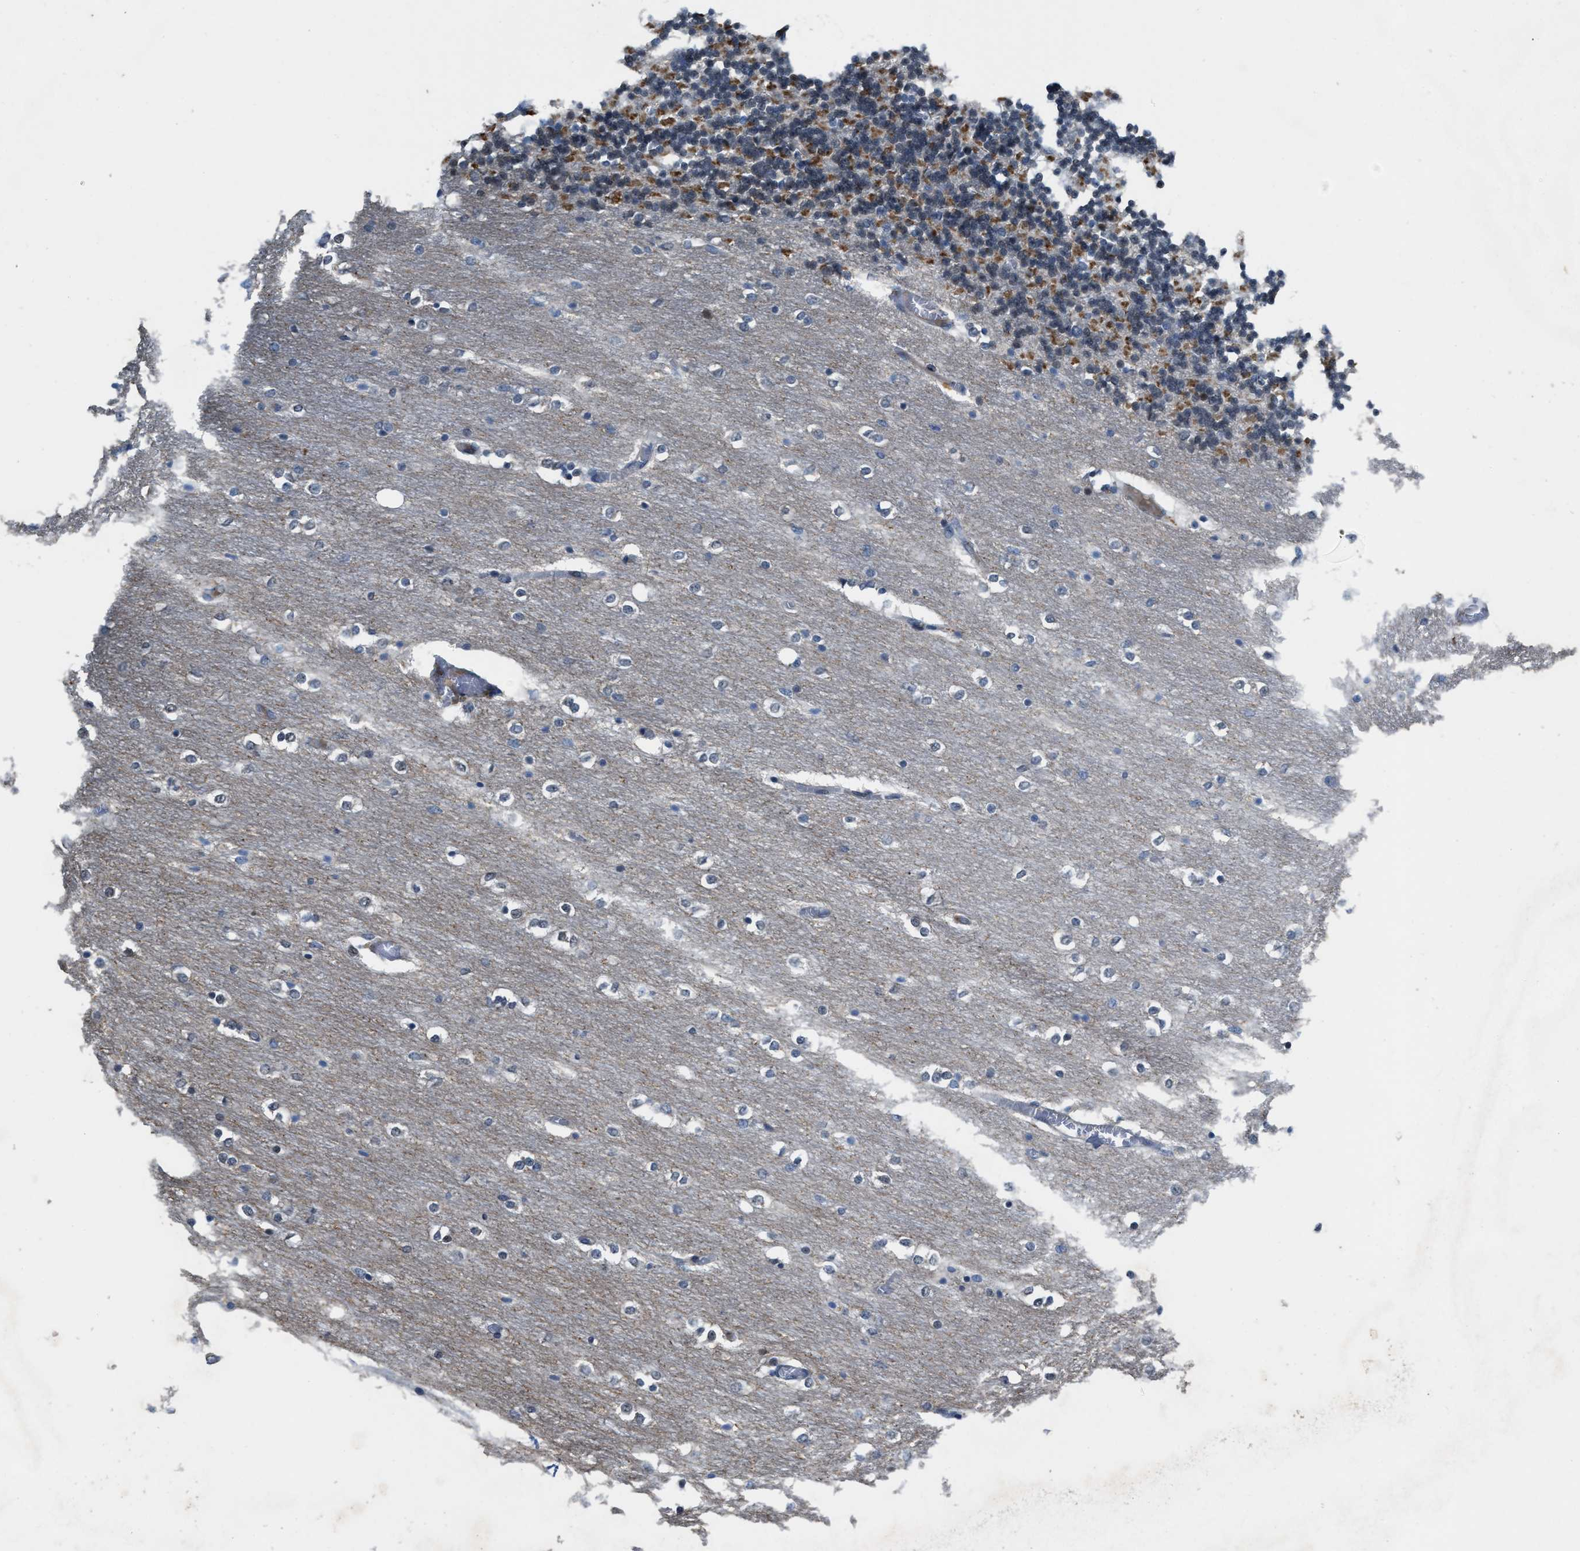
{"staining": {"intensity": "moderate", "quantity": "25%-75%", "location": "cytoplasmic/membranous"}, "tissue": "cerebellum", "cell_type": "Cells in granular layer", "image_type": "normal", "snomed": [{"axis": "morphology", "description": "Normal tissue, NOS"}, {"axis": "topography", "description": "Cerebellum"}], "caption": "Moderate cytoplasmic/membranous staining is identified in approximately 25%-75% of cells in granular layer in normal cerebellum.", "gene": "ZNF783", "patient": {"sex": "female", "age": 54}}